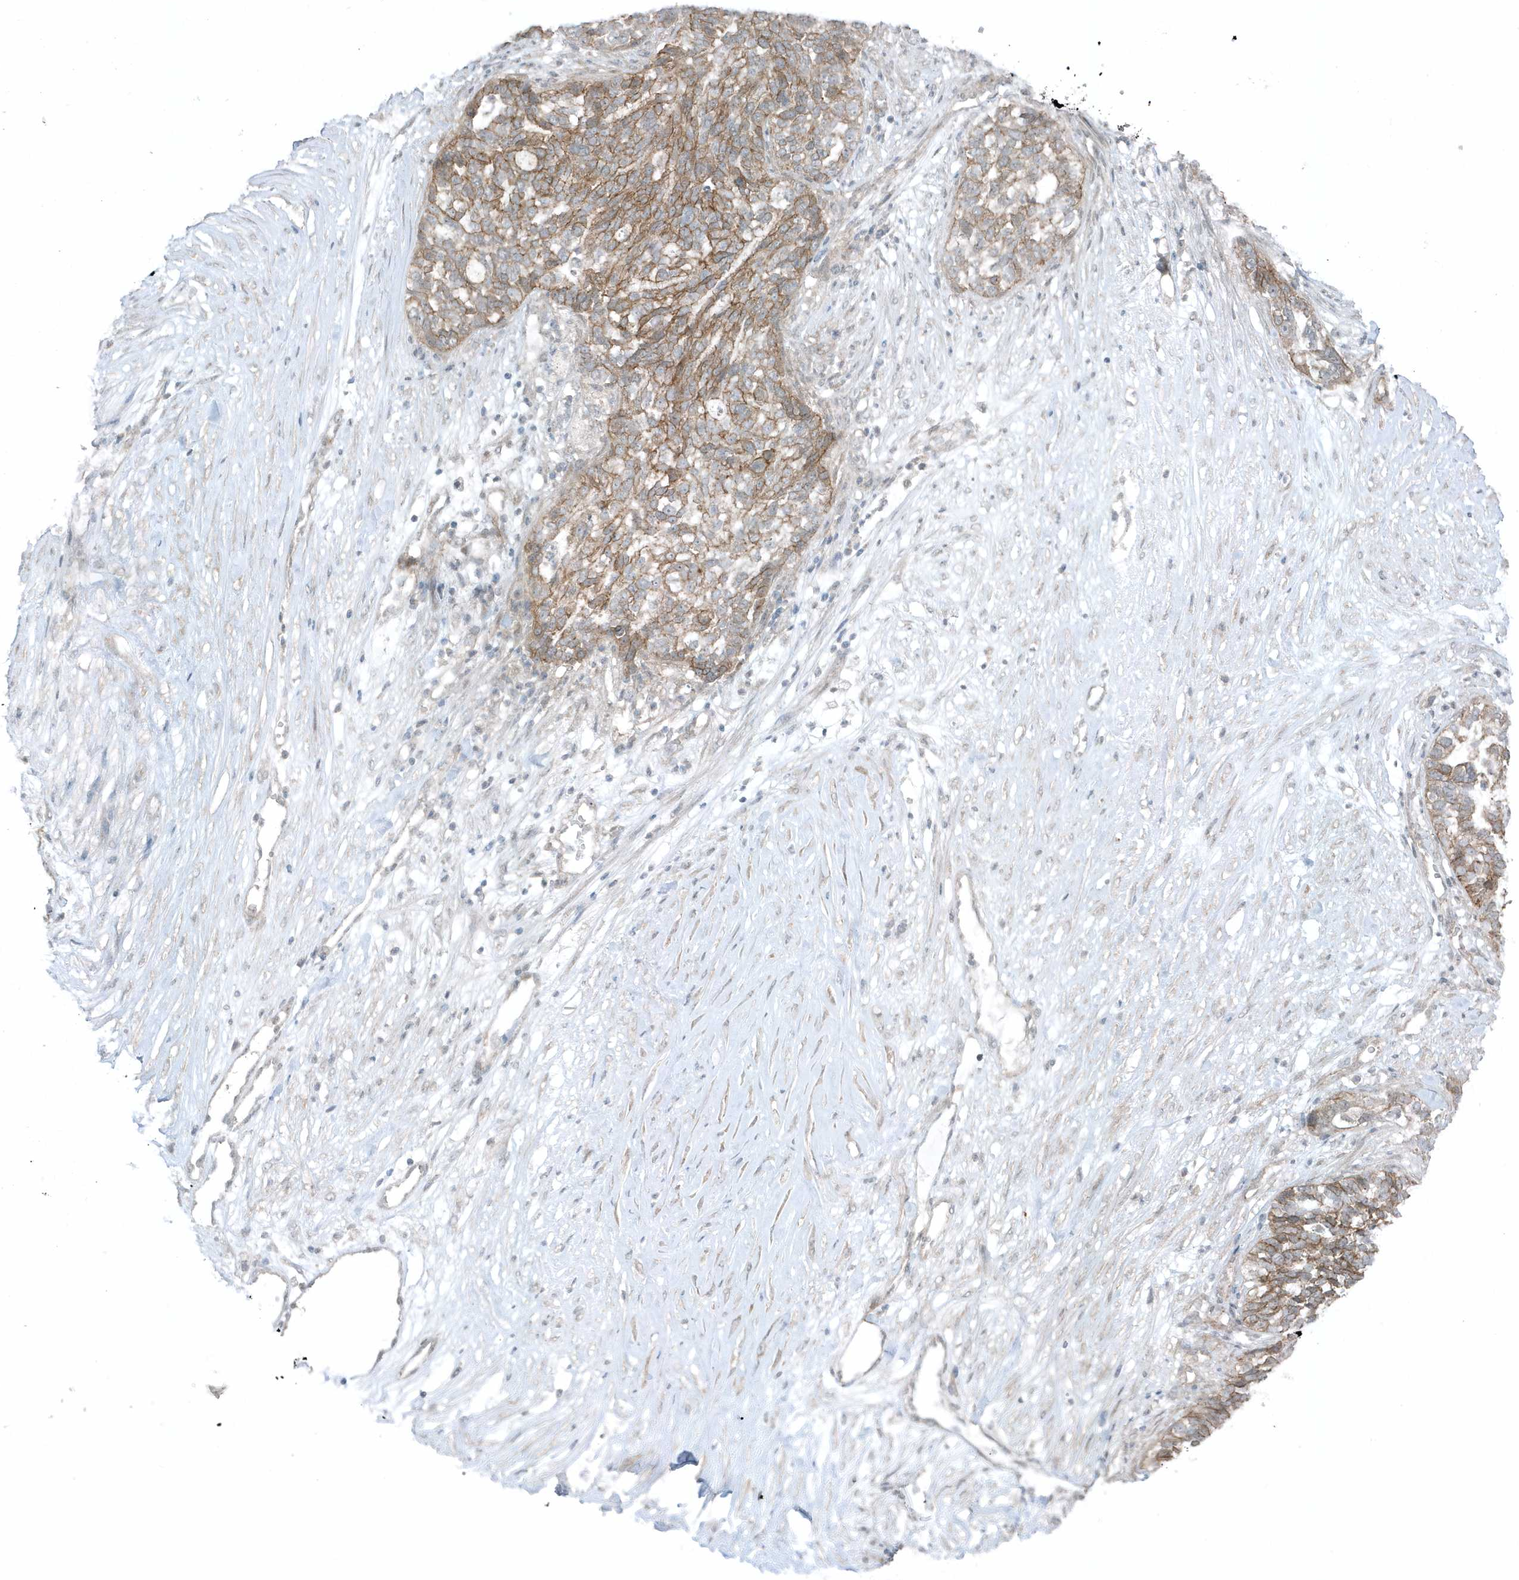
{"staining": {"intensity": "moderate", "quantity": ">75%", "location": "cytoplasmic/membranous"}, "tissue": "ovarian cancer", "cell_type": "Tumor cells", "image_type": "cancer", "snomed": [{"axis": "morphology", "description": "Cystadenocarcinoma, serous, NOS"}, {"axis": "topography", "description": "Ovary"}], "caption": "Immunohistochemistry photomicrograph of neoplastic tissue: human ovarian cancer stained using IHC reveals medium levels of moderate protein expression localized specifically in the cytoplasmic/membranous of tumor cells, appearing as a cytoplasmic/membranous brown color.", "gene": "PARD3B", "patient": {"sex": "female", "age": 59}}